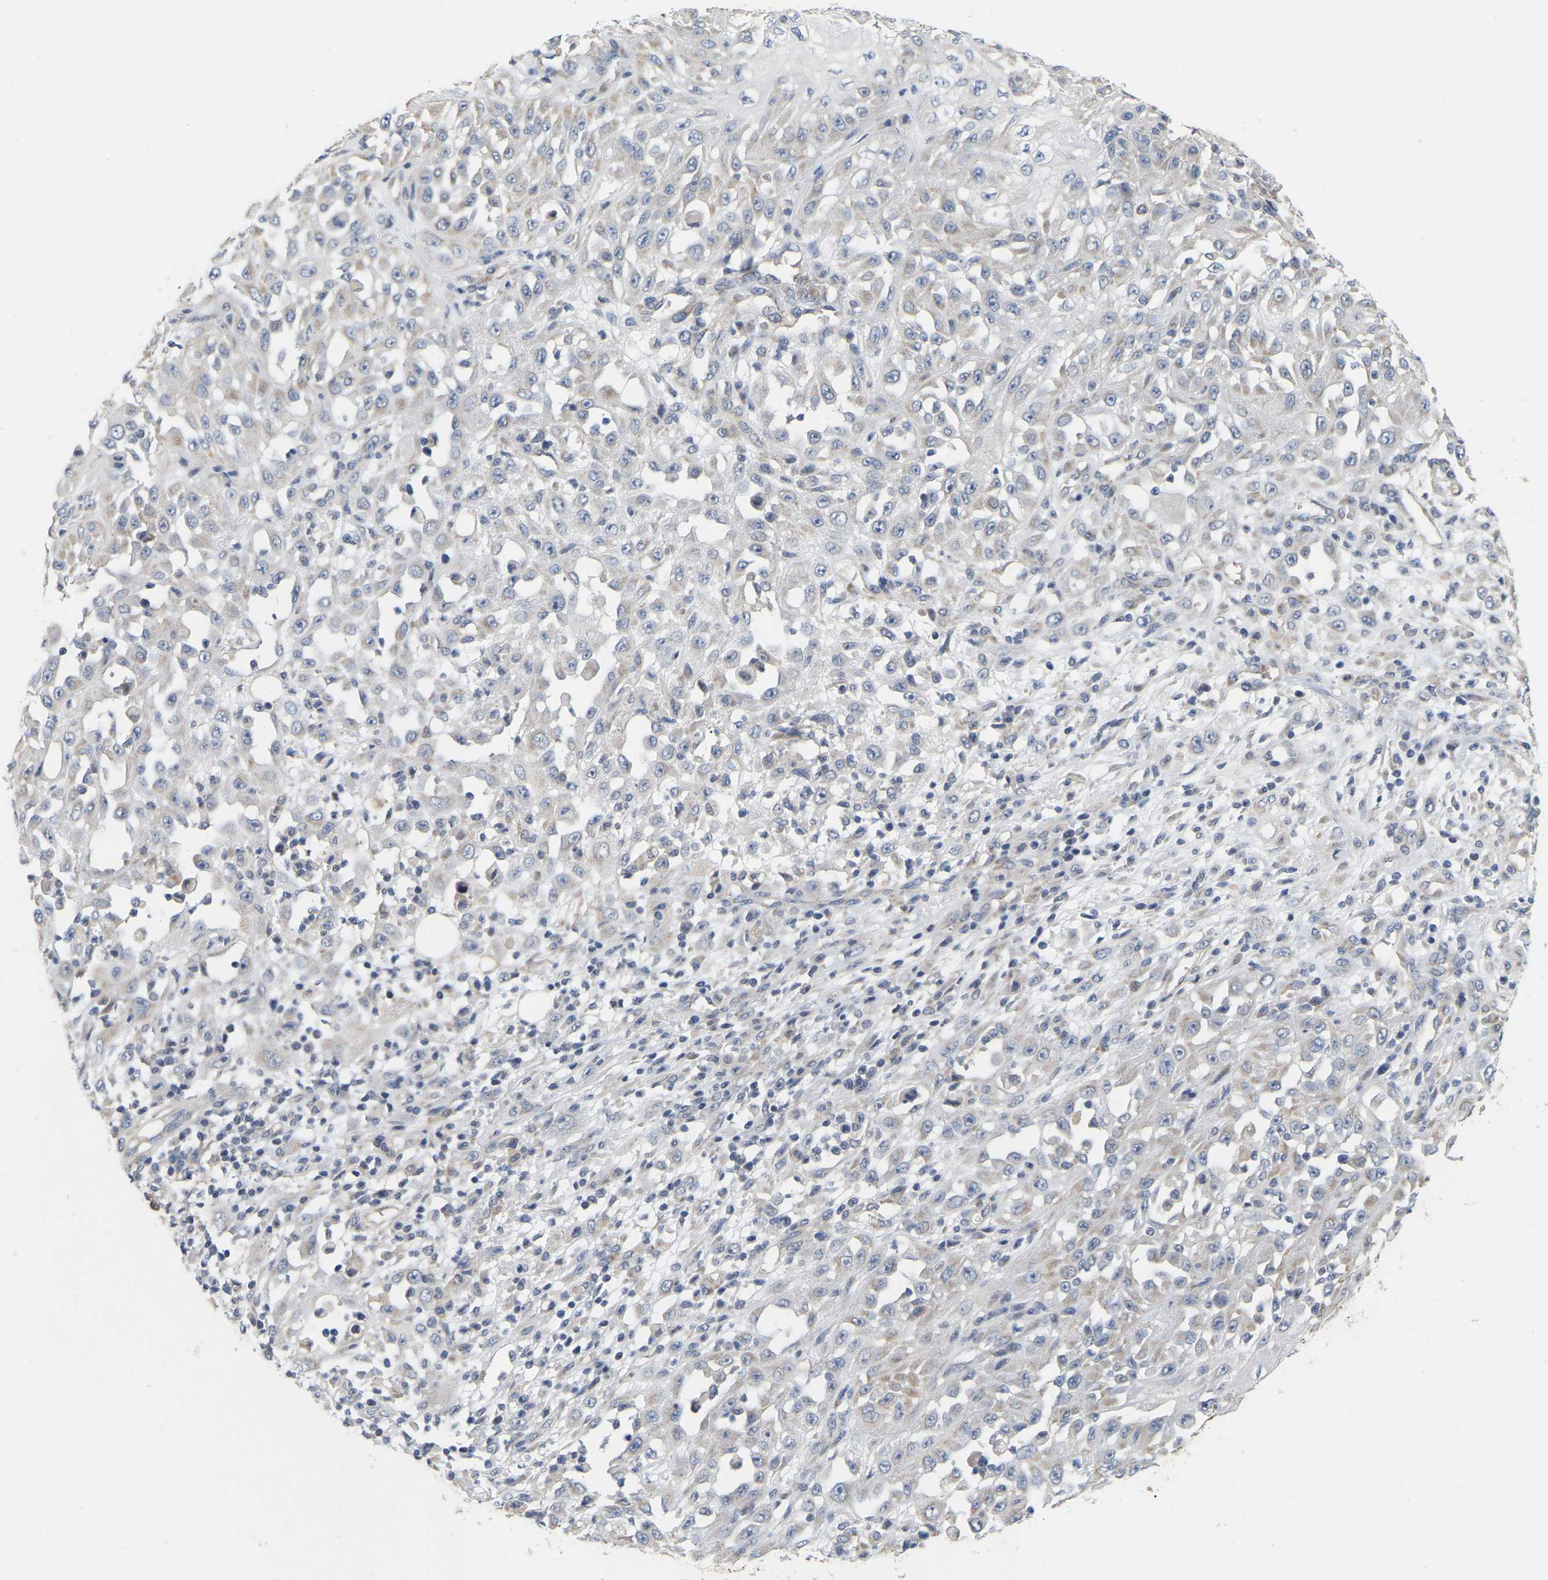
{"staining": {"intensity": "weak", "quantity": "<25%", "location": "cytoplasmic/membranous"}, "tissue": "skin cancer", "cell_type": "Tumor cells", "image_type": "cancer", "snomed": [{"axis": "morphology", "description": "Squamous cell carcinoma, NOS"}, {"axis": "morphology", "description": "Squamous cell carcinoma, metastatic, NOS"}, {"axis": "topography", "description": "Skin"}, {"axis": "topography", "description": "Lymph node"}], "caption": "An immunohistochemistry (IHC) histopathology image of skin cancer (metastatic squamous cell carcinoma) is shown. There is no staining in tumor cells of skin cancer (metastatic squamous cell carcinoma). (Brightfield microscopy of DAB (3,3'-diaminobenzidine) immunohistochemistry (IHC) at high magnification).", "gene": "SSH1", "patient": {"sex": "male", "age": 75}}